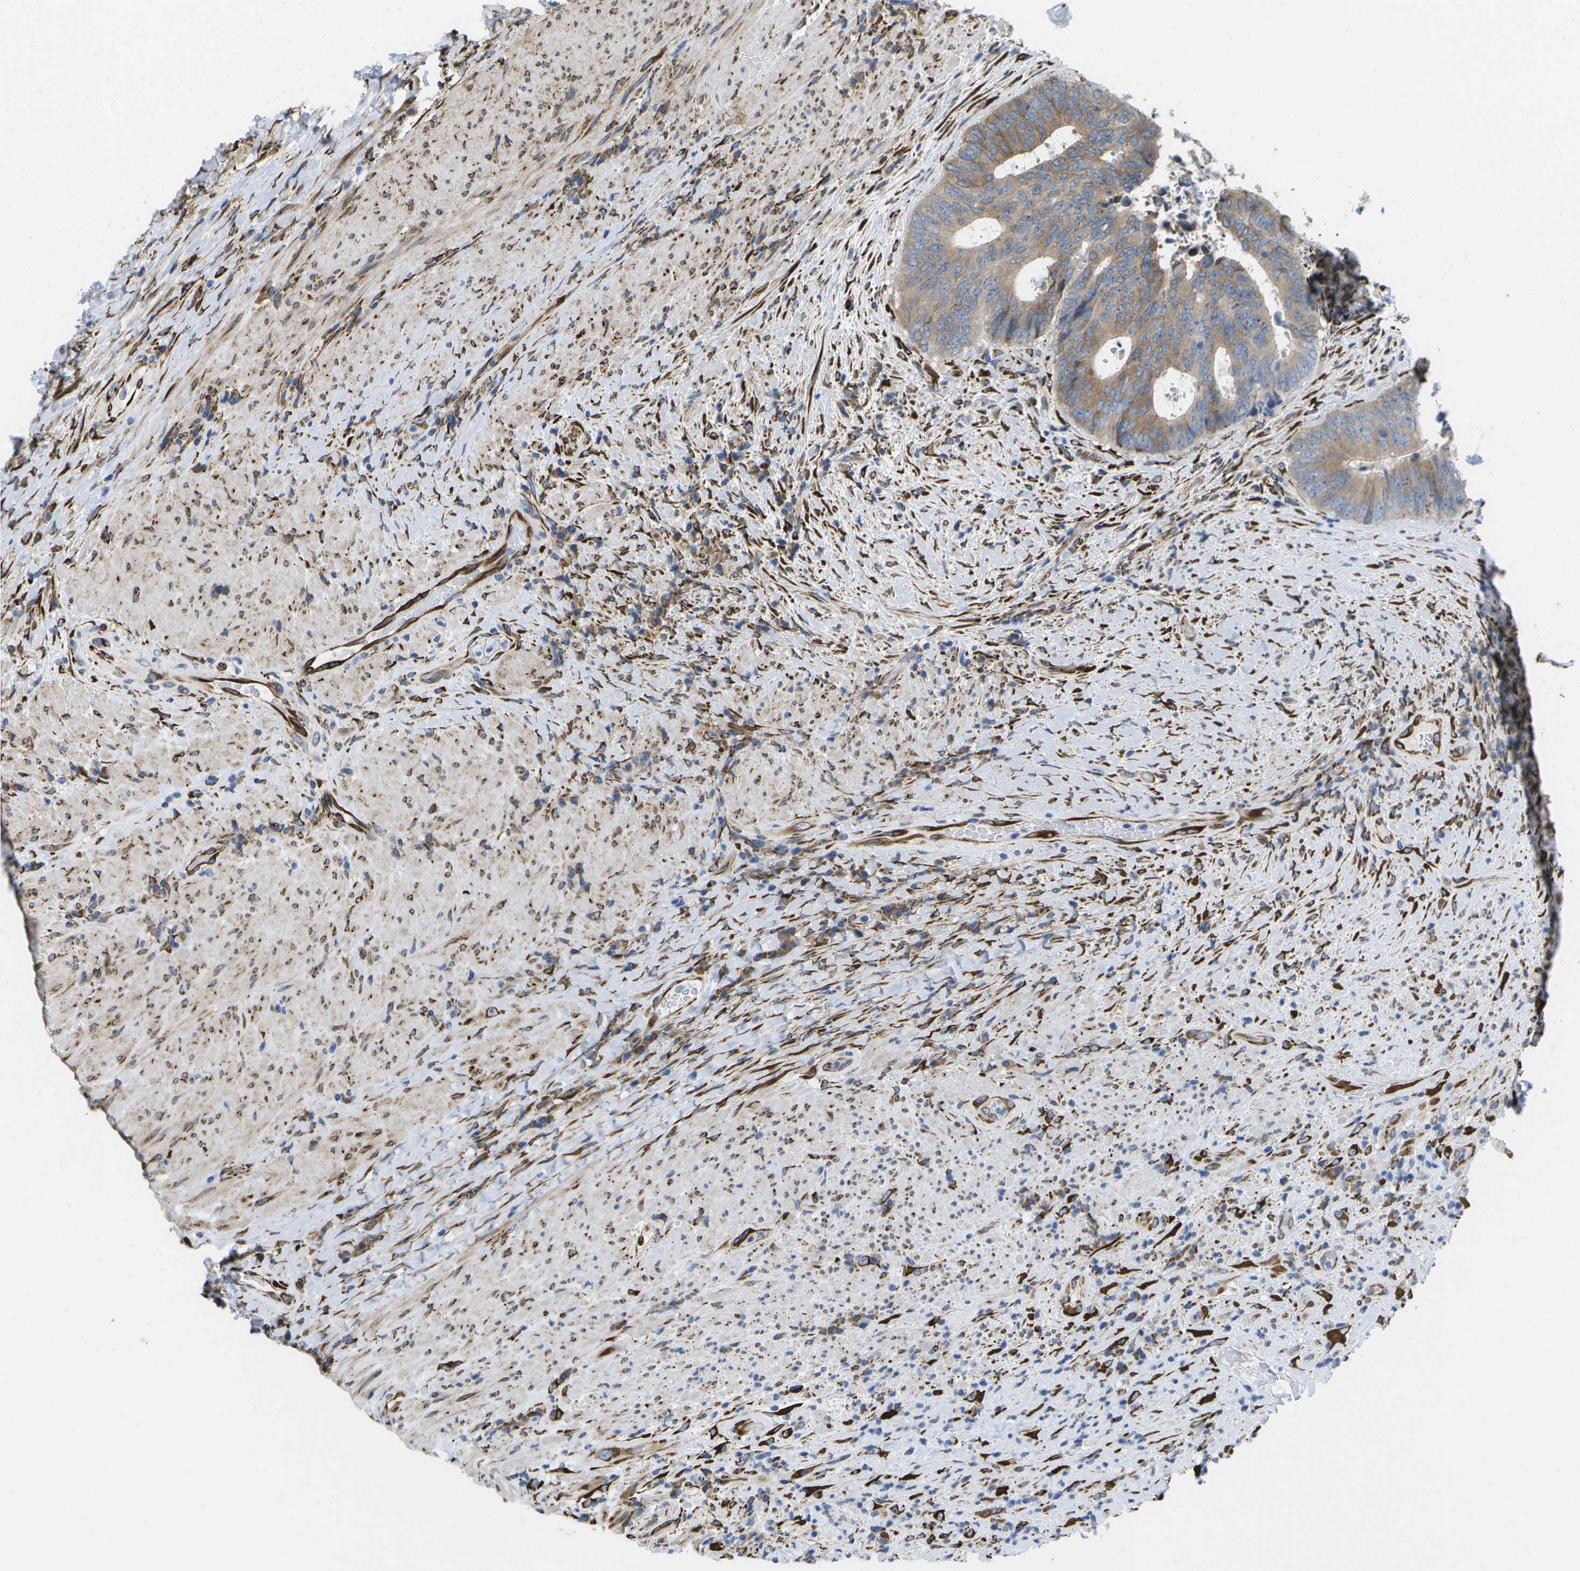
{"staining": {"intensity": "moderate", "quantity": ">75%", "location": "cytoplasmic/membranous"}, "tissue": "colorectal cancer", "cell_type": "Tumor cells", "image_type": "cancer", "snomed": [{"axis": "morphology", "description": "Adenocarcinoma, NOS"}, {"axis": "topography", "description": "Rectum"}], "caption": "Colorectal adenocarcinoma tissue shows moderate cytoplasmic/membranous staining in approximately >75% of tumor cells", "gene": "ZDHHC17", "patient": {"sex": "male", "age": 72}}